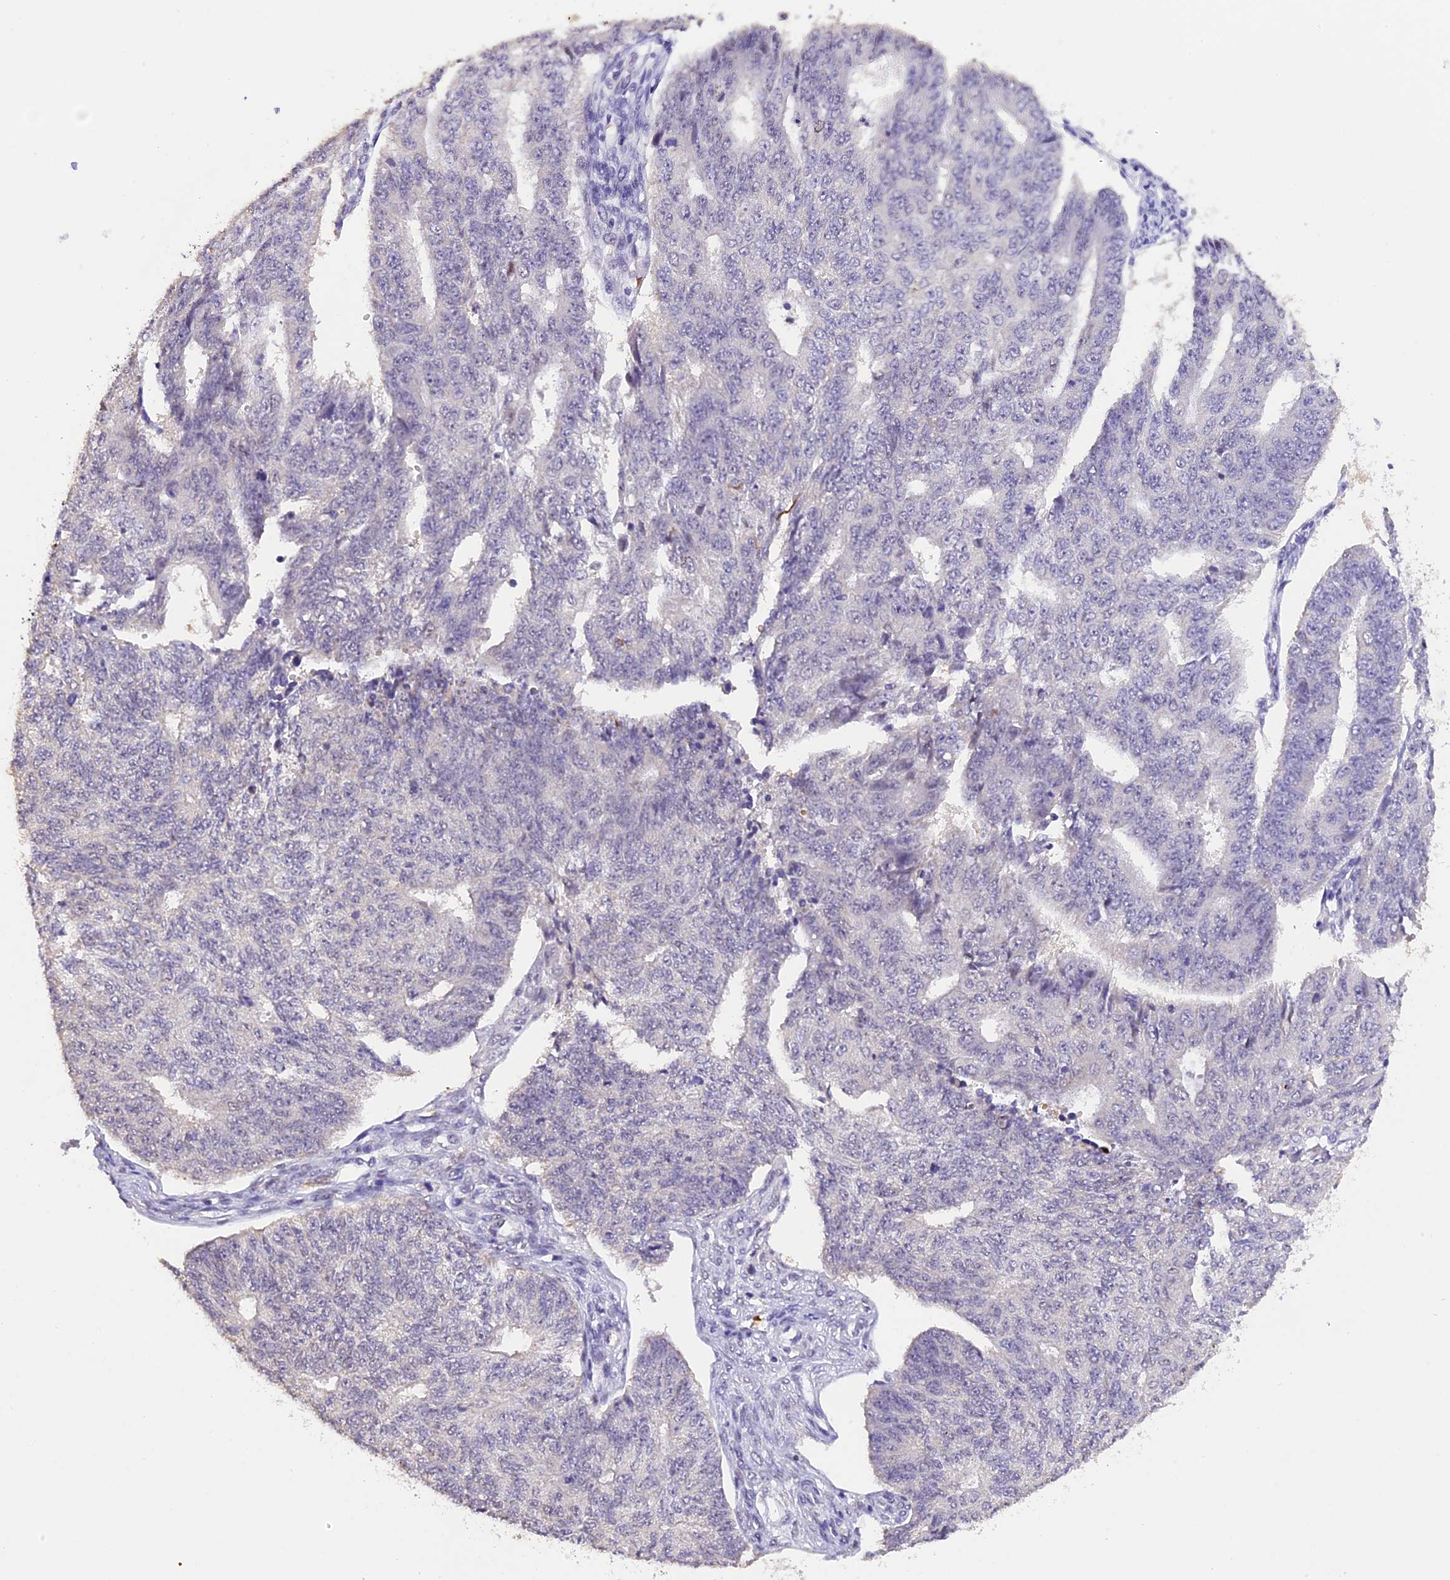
{"staining": {"intensity": "negative", "quantity": "none", "location": "none"}, "tissue": "endometrial cancer", "cell_type": "Tumor cells", "image_type": "cancer", "snomed": [{"axis": "morphology", "description": "Adenocarcinoma, NOS"}, {"axis": "topography", "description": "Endometrium"}], "caption": "High power microscopy micrograph of an immunohistochemistry (IHC) image of adenocarcinoma (endometrial), revealing no significant expression in tumor cells.", "gene": "AHSP", "patient": {"sex": "female", "age": 32}}